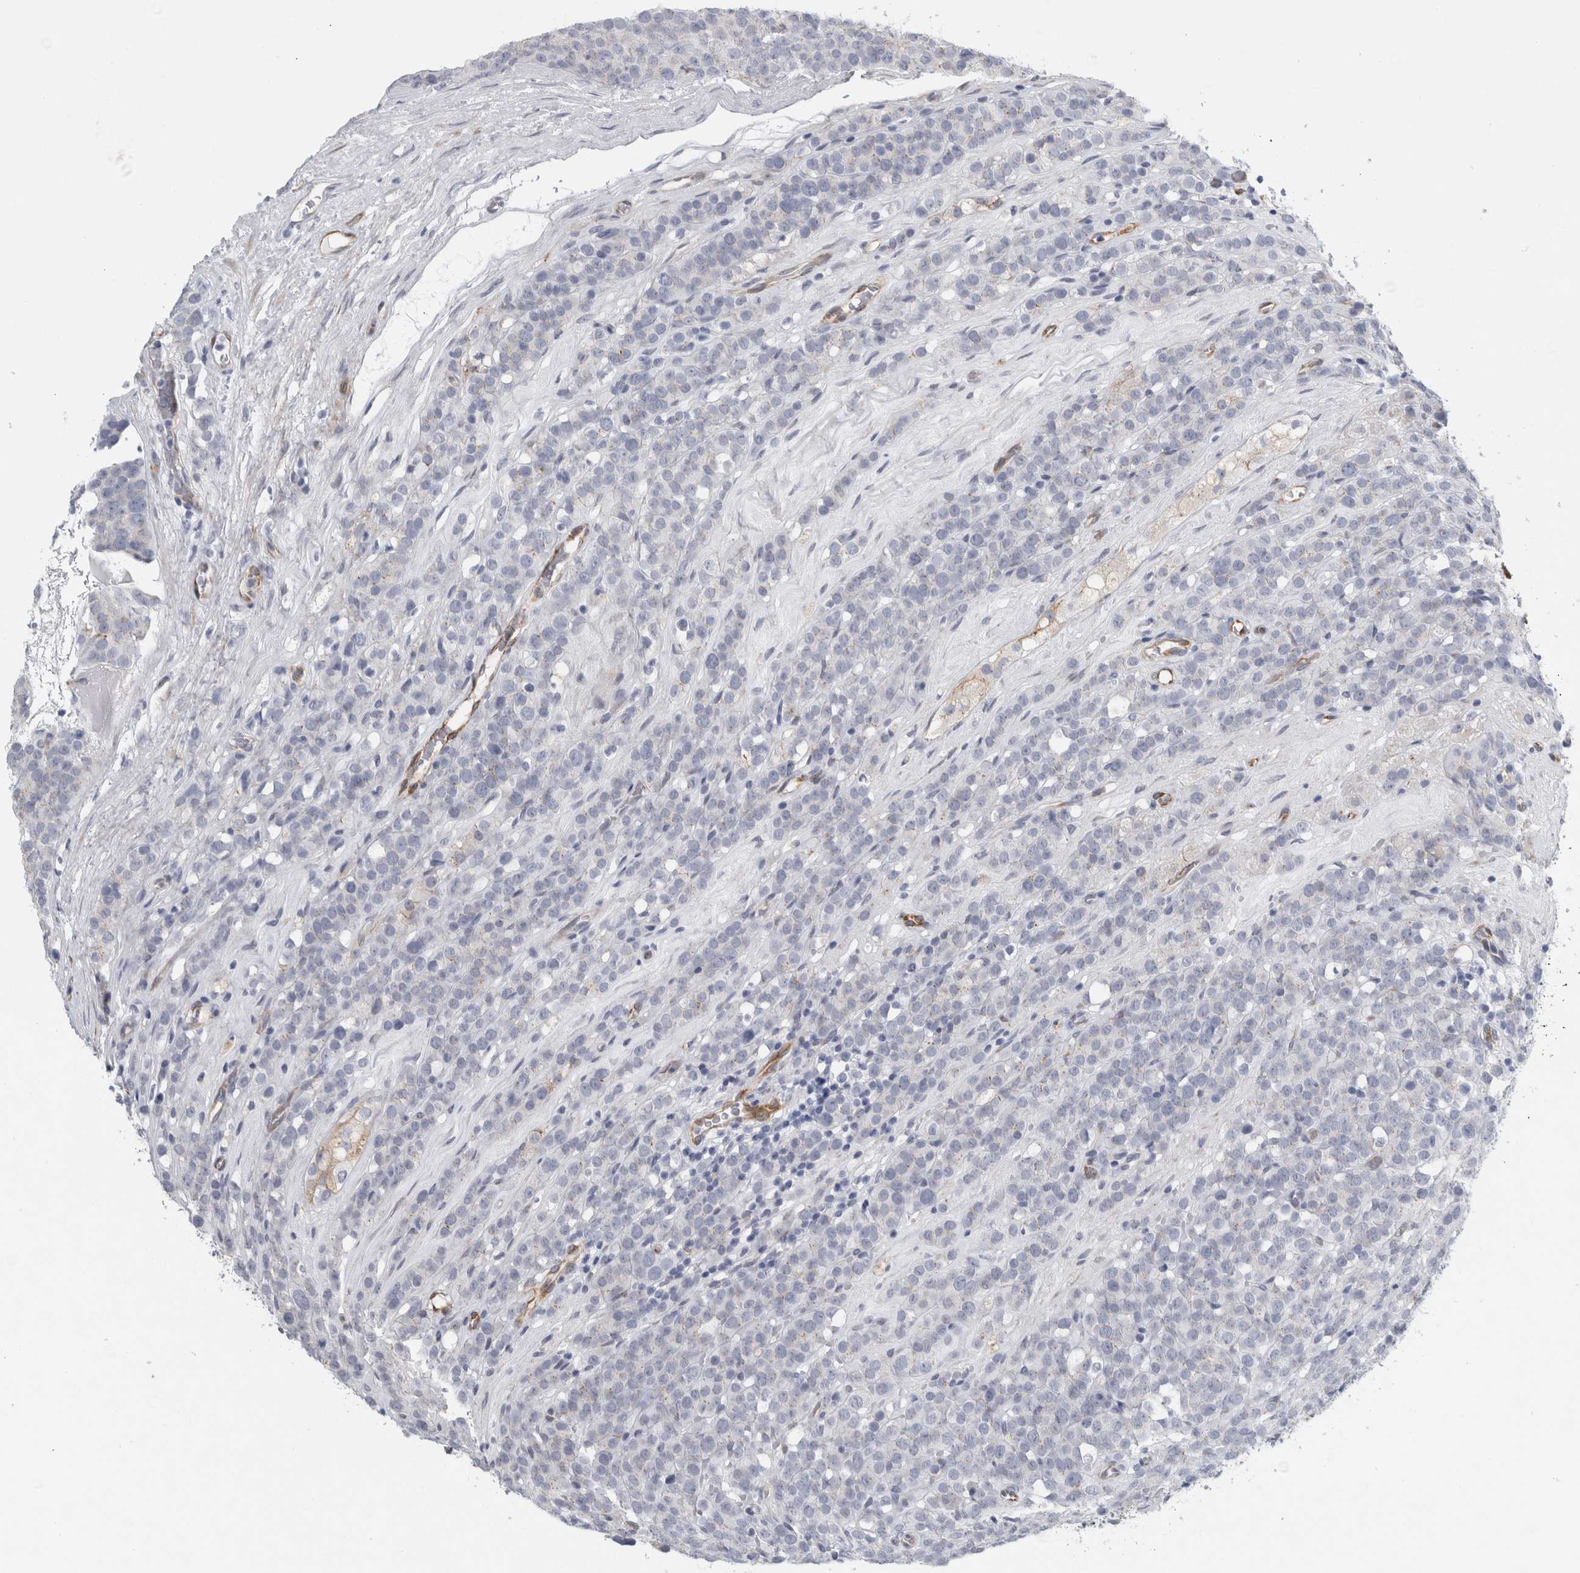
{"staining": {"intensity": "negative", "quantity": "none", "location": "none"}, "tissue": "testis cancer", "cell_type": "Tumor cells", "image_type": "cancer", "snomed": [{"axis": "morphology", "description": "Seminoma, NOS"}, {"axis": "topography", "description": "Testis"}], "caption": "Immunohistochemical staining of human testis seminoma exhibits no significant staining in tumor cells. (Immunohistochemistry (ihc), brightfield microscopy, high magnification).", "gene": "B3GNT3", "patient": {"sex": "male", "age": 71}}